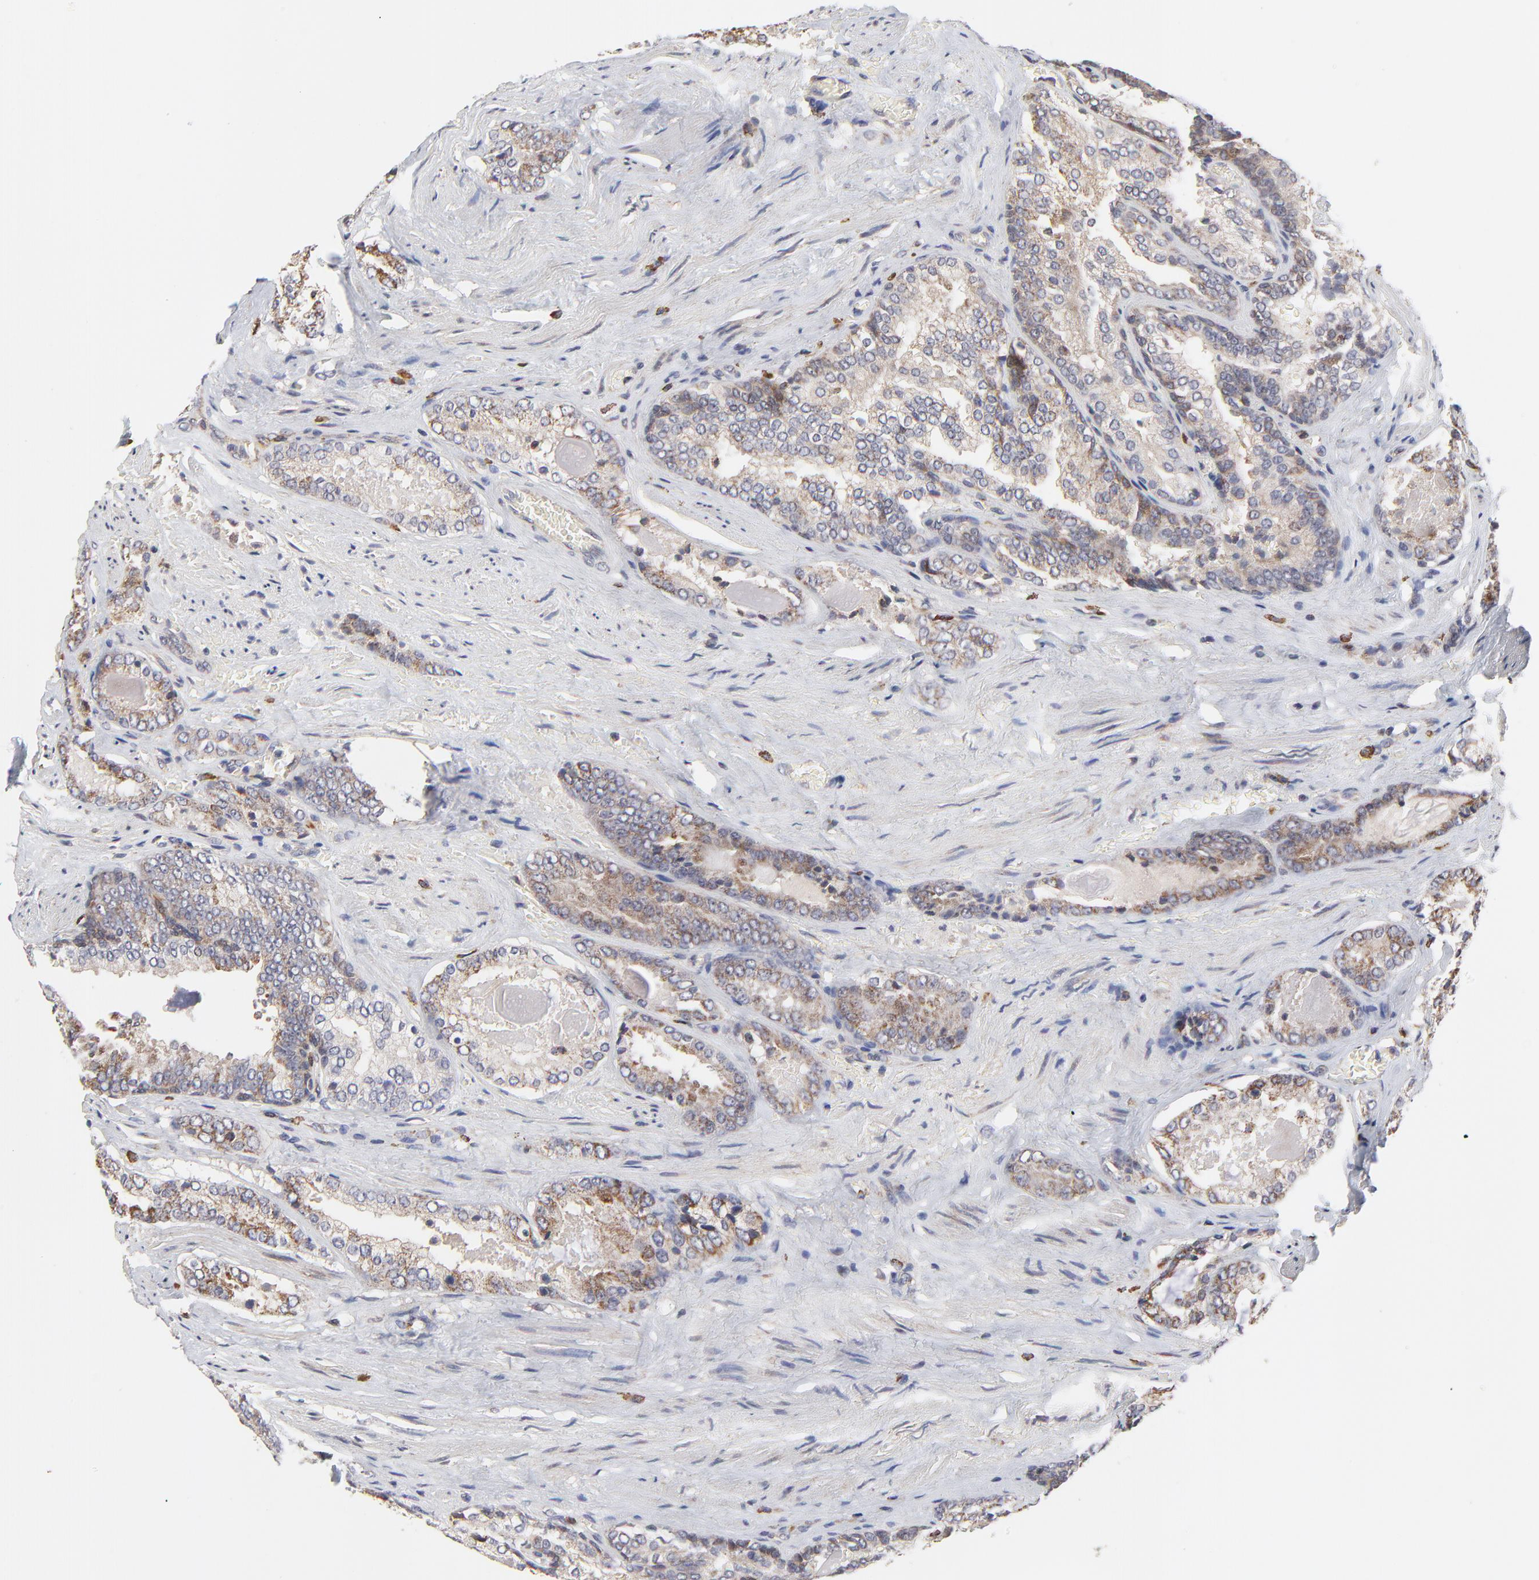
{"staining": {"intensity": "moderate", "quantity": "<25%", "location": "cytoplasmic/membranous"}, "tissue": "prostate cancer", "cell_type": "Tumor cells", "image_type": "cancer", "snomed": [{"axis": "morphology", "description": "Adenocarcinoma, Medium grade"}, {"axis": "topography", "description": "Prostate"}], "caption": "A photomicrograph of human prostate medium-grade adenocarcinoma stained for a protein reveals moderate cytoplasmic/membranous brown staining in tumor cells.", "gene": "ZNF550", "patient": {"sex": "male", "age": 60}}